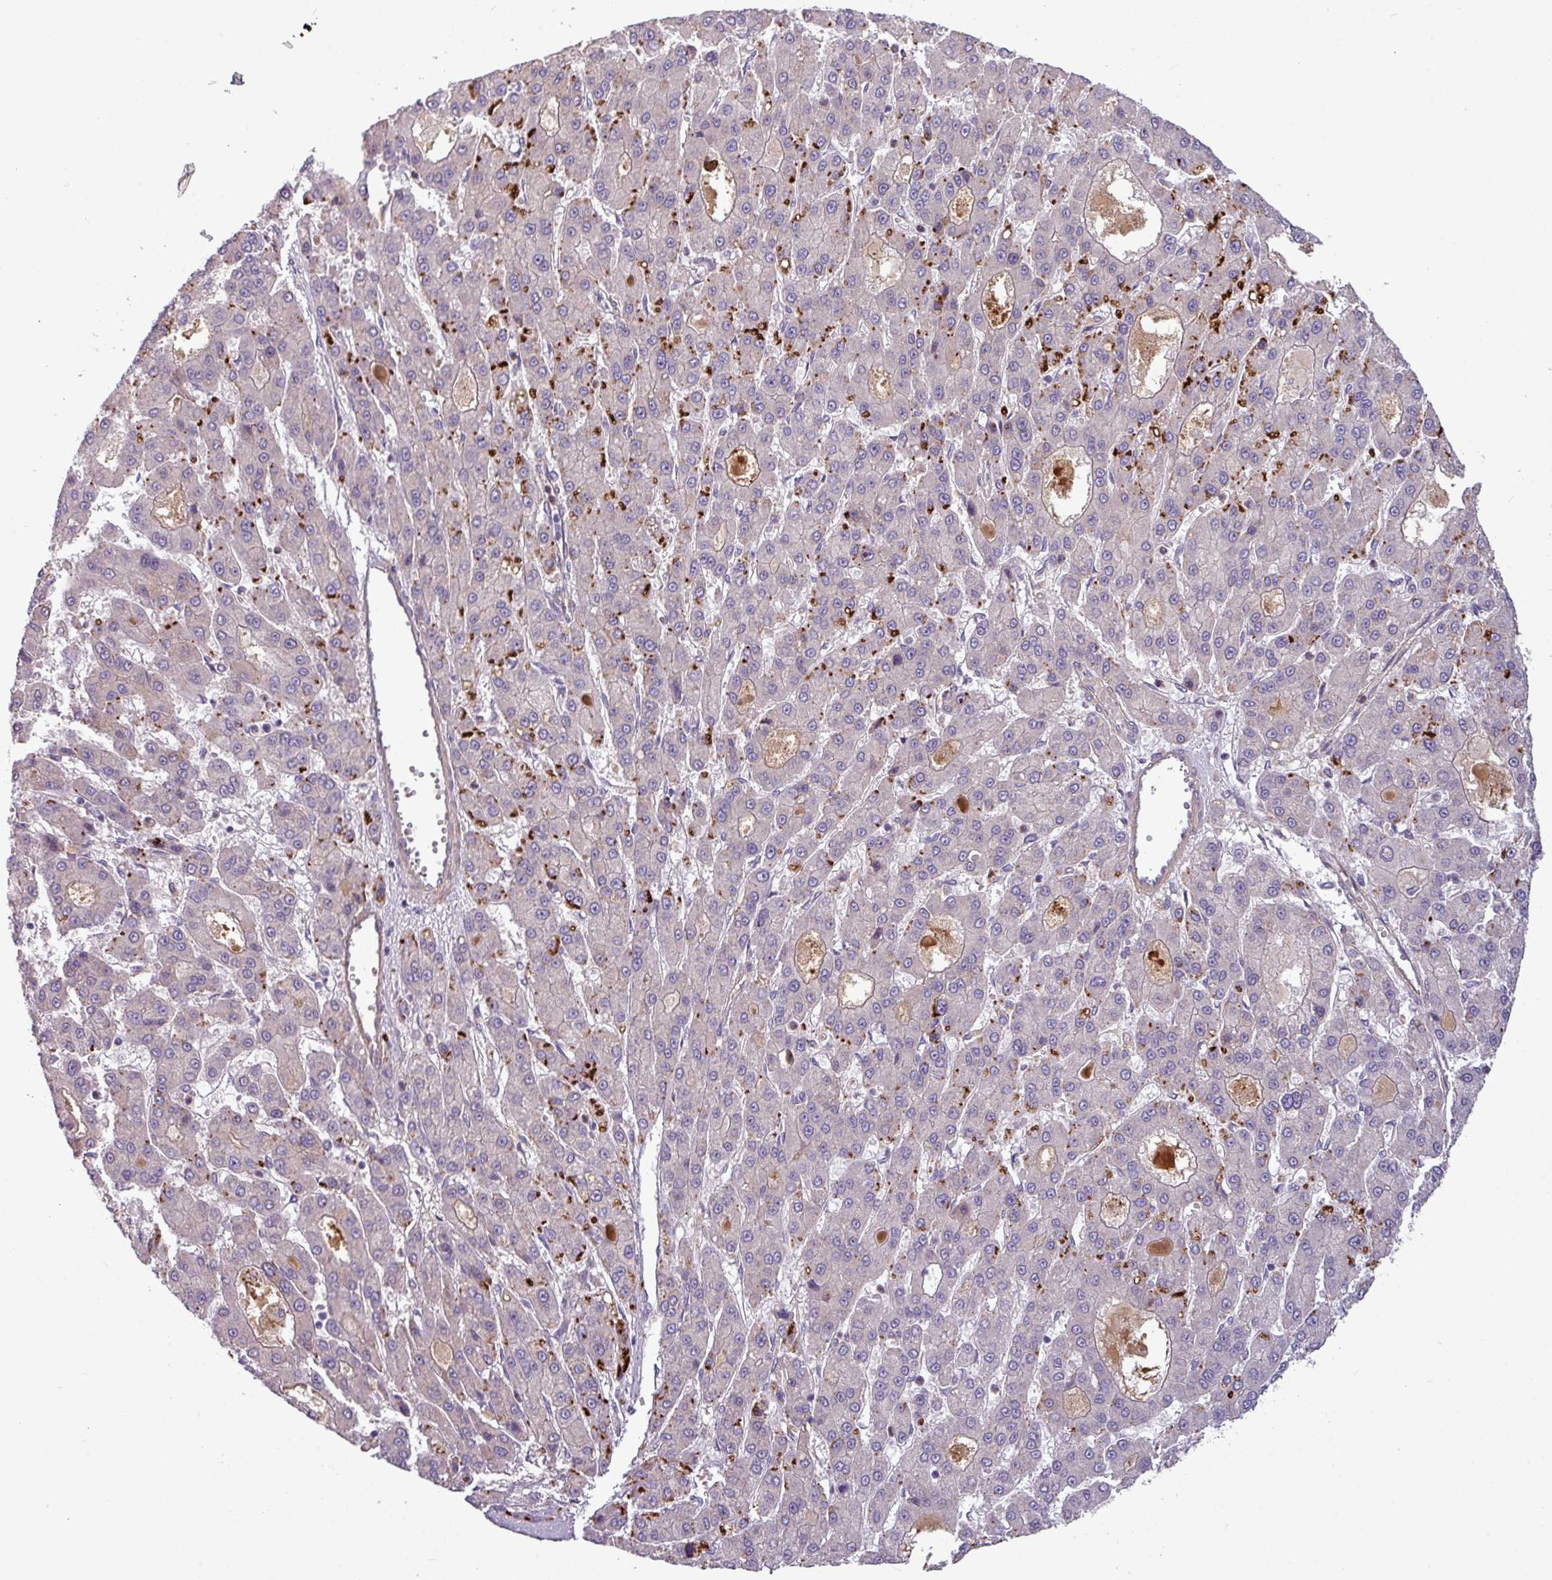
{"staining": {"intensity": "strong", "quantity": "<25%", "location": "cytoplasmic/membranous"}, "tissue": "liver cancer", "cell_type": "Tumor cells", "image_type": "cancer", "snomed": [{"axis": "morphology", "description": "Carcinoma, Hepatocellular, NOS"}, {"axis": "topography", "description": "Liver"}], "caption": "Protein positivity by immunohistochemistry (IHC) exhibits strong cytoplasmic/membranous staining in about <25% of tumor cells in liver hepatocellular carcinoma.", "gene": "ZNF35", "patient": {"sex": "male", "age": 70}}